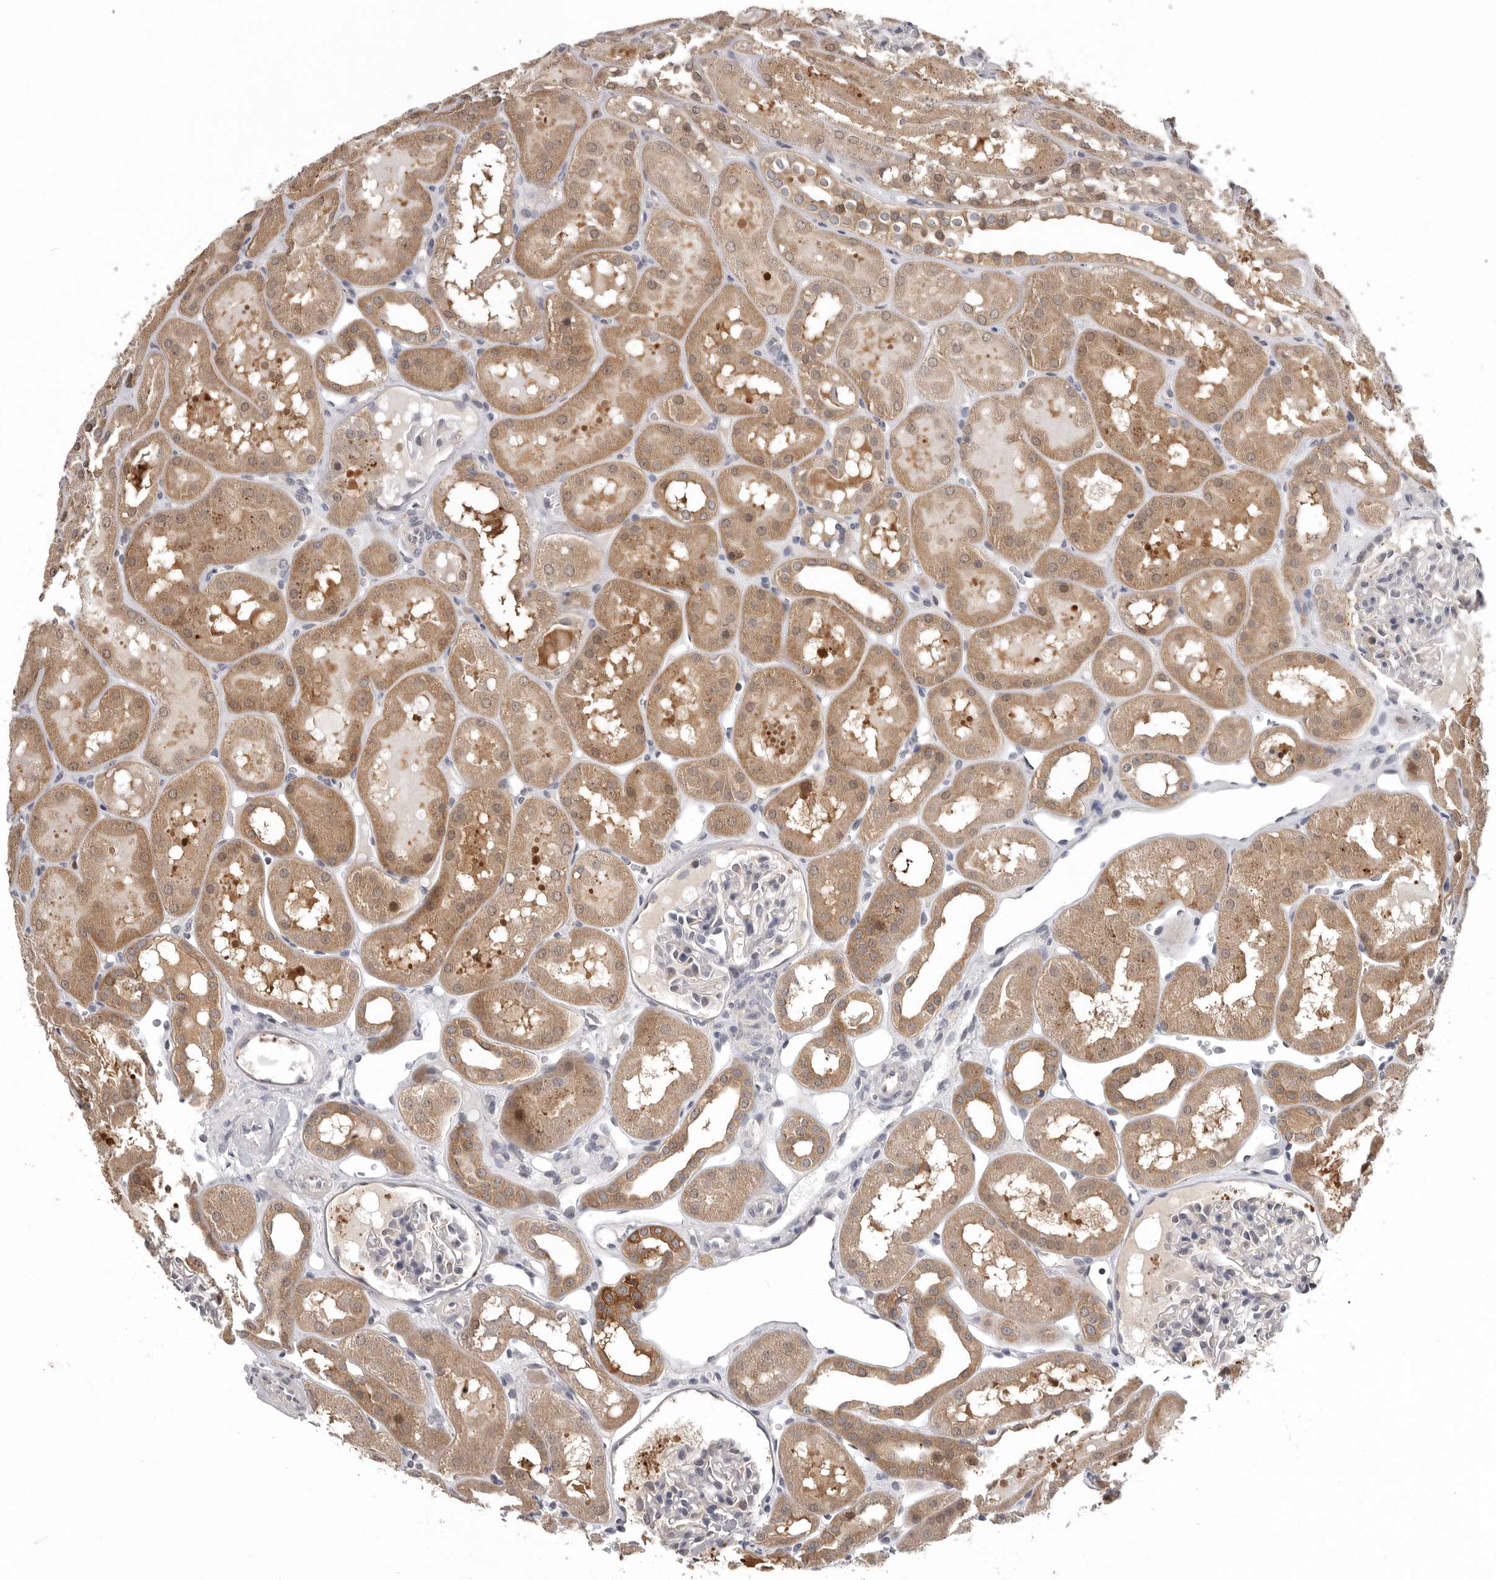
{"staining": {"intensity": "negative", "quantity": "none", "location": "none"}, "tissue": "kidney", "cell_type": "Cells in glomeruli", "image_type": "normal", "snomed": [{"axis": "morphology", "description": "Normal tissue, NOS"}, {"axis": "topography", "description": "Kidney"}, {"axis": "topography", "description": "Urinary bladder"}], "caption": "A photomicrograph of kidney stained for a protein displays no brown staining in cells in glomeruli.", "gene": "RALGPS2", "patient": {"sex": "male", "age": 16}}